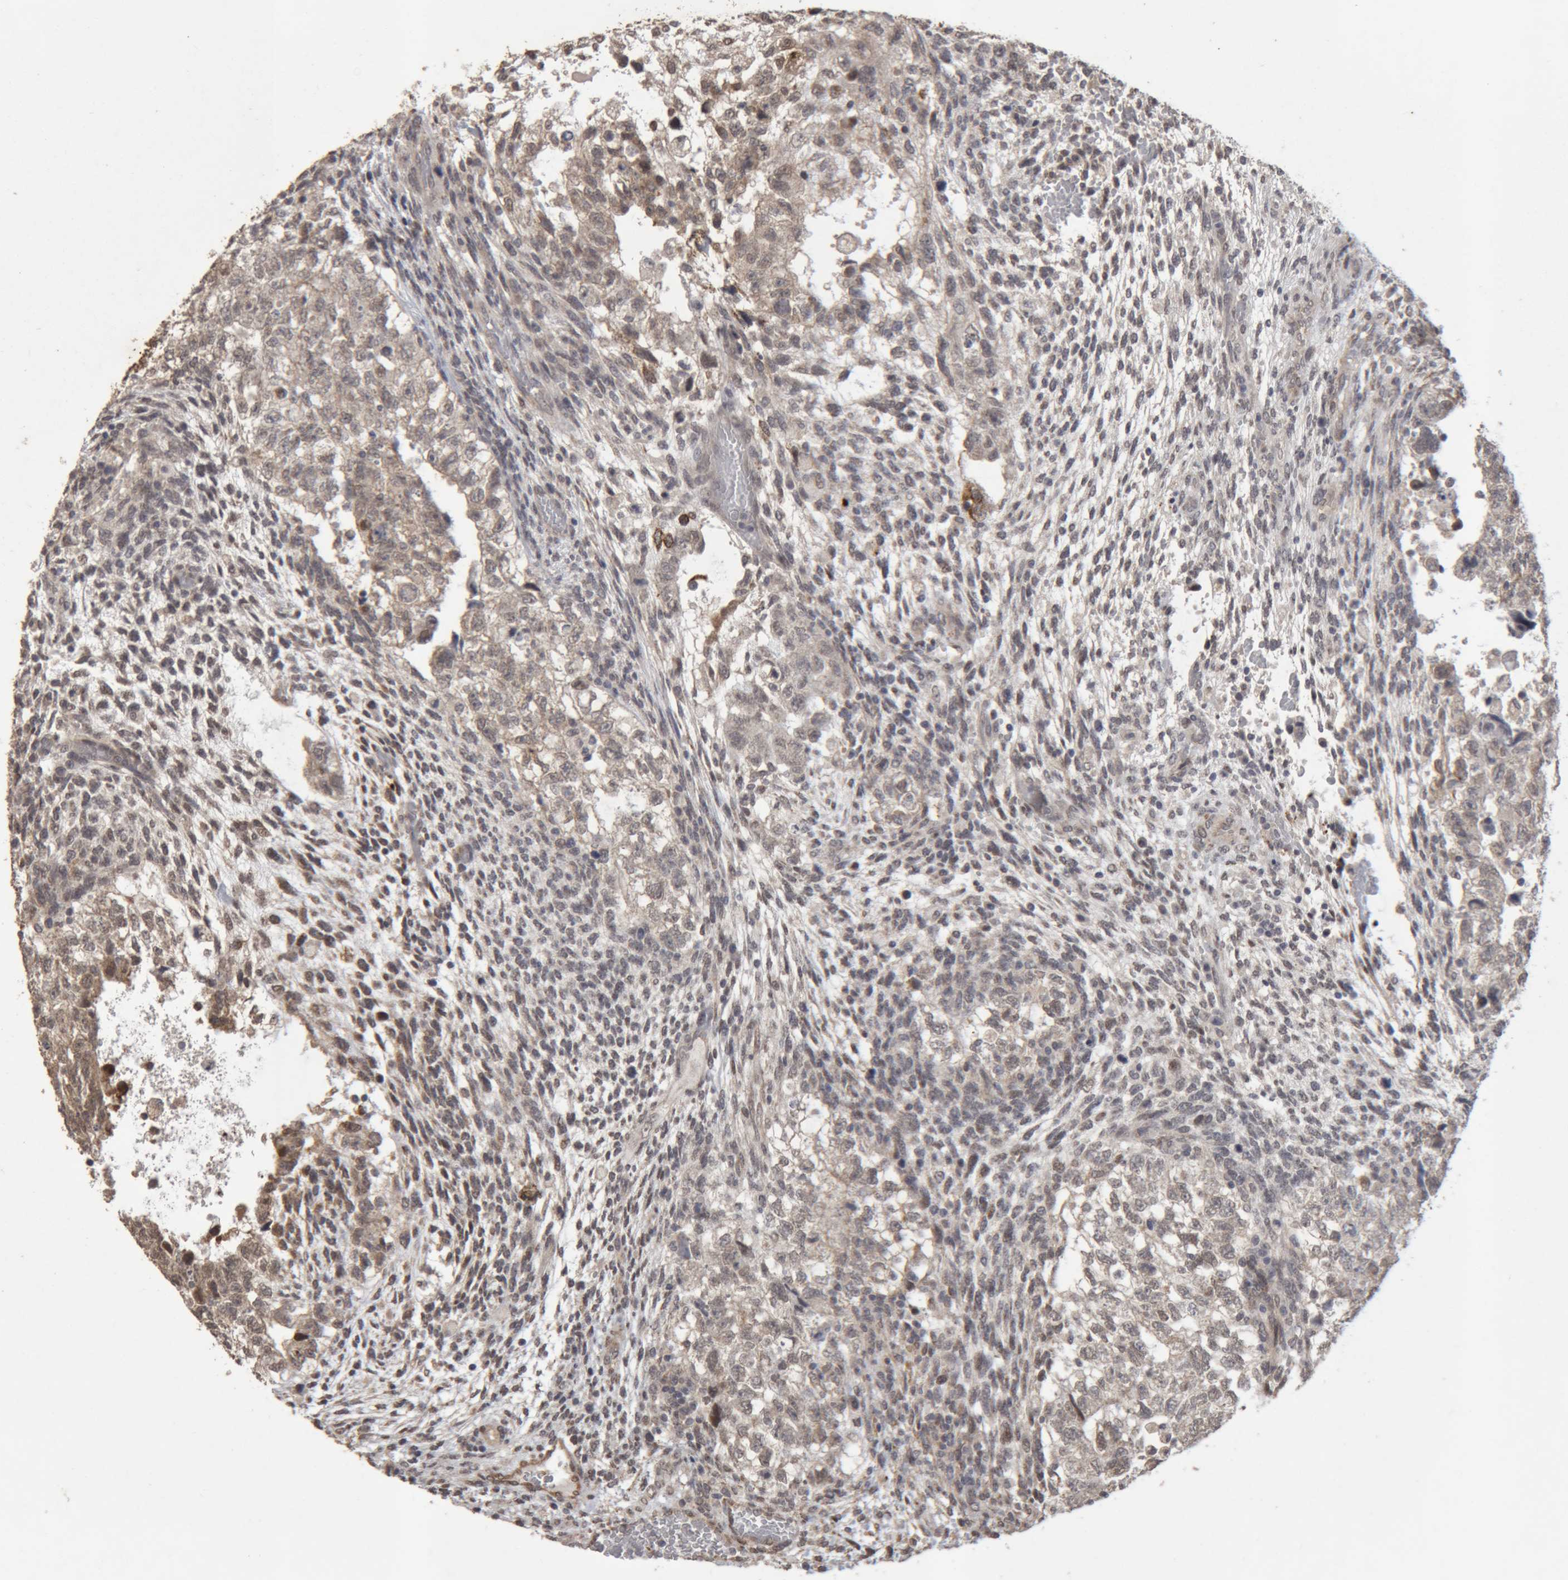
{"staining": {"intensity": "weak", "quantity": "<25%", "location": "cytoplasmic/membranous"}, "tissue": "testis cancer", "cell_type": "Tumor cells", "image_type": "cancer", "snomed": [{"axis": "morphology", "description": "Carcinoma, Embryonal, NOS"}, {"axis": "topography", "description": "Testis"}], "caption": "Testis cancer (embryonal carcinoma) was stained to show a protein in brown. There is no significant positivity in tumor cells.", "gene": "MEP1A", "patient": {"sex": "male", "age": 36}}